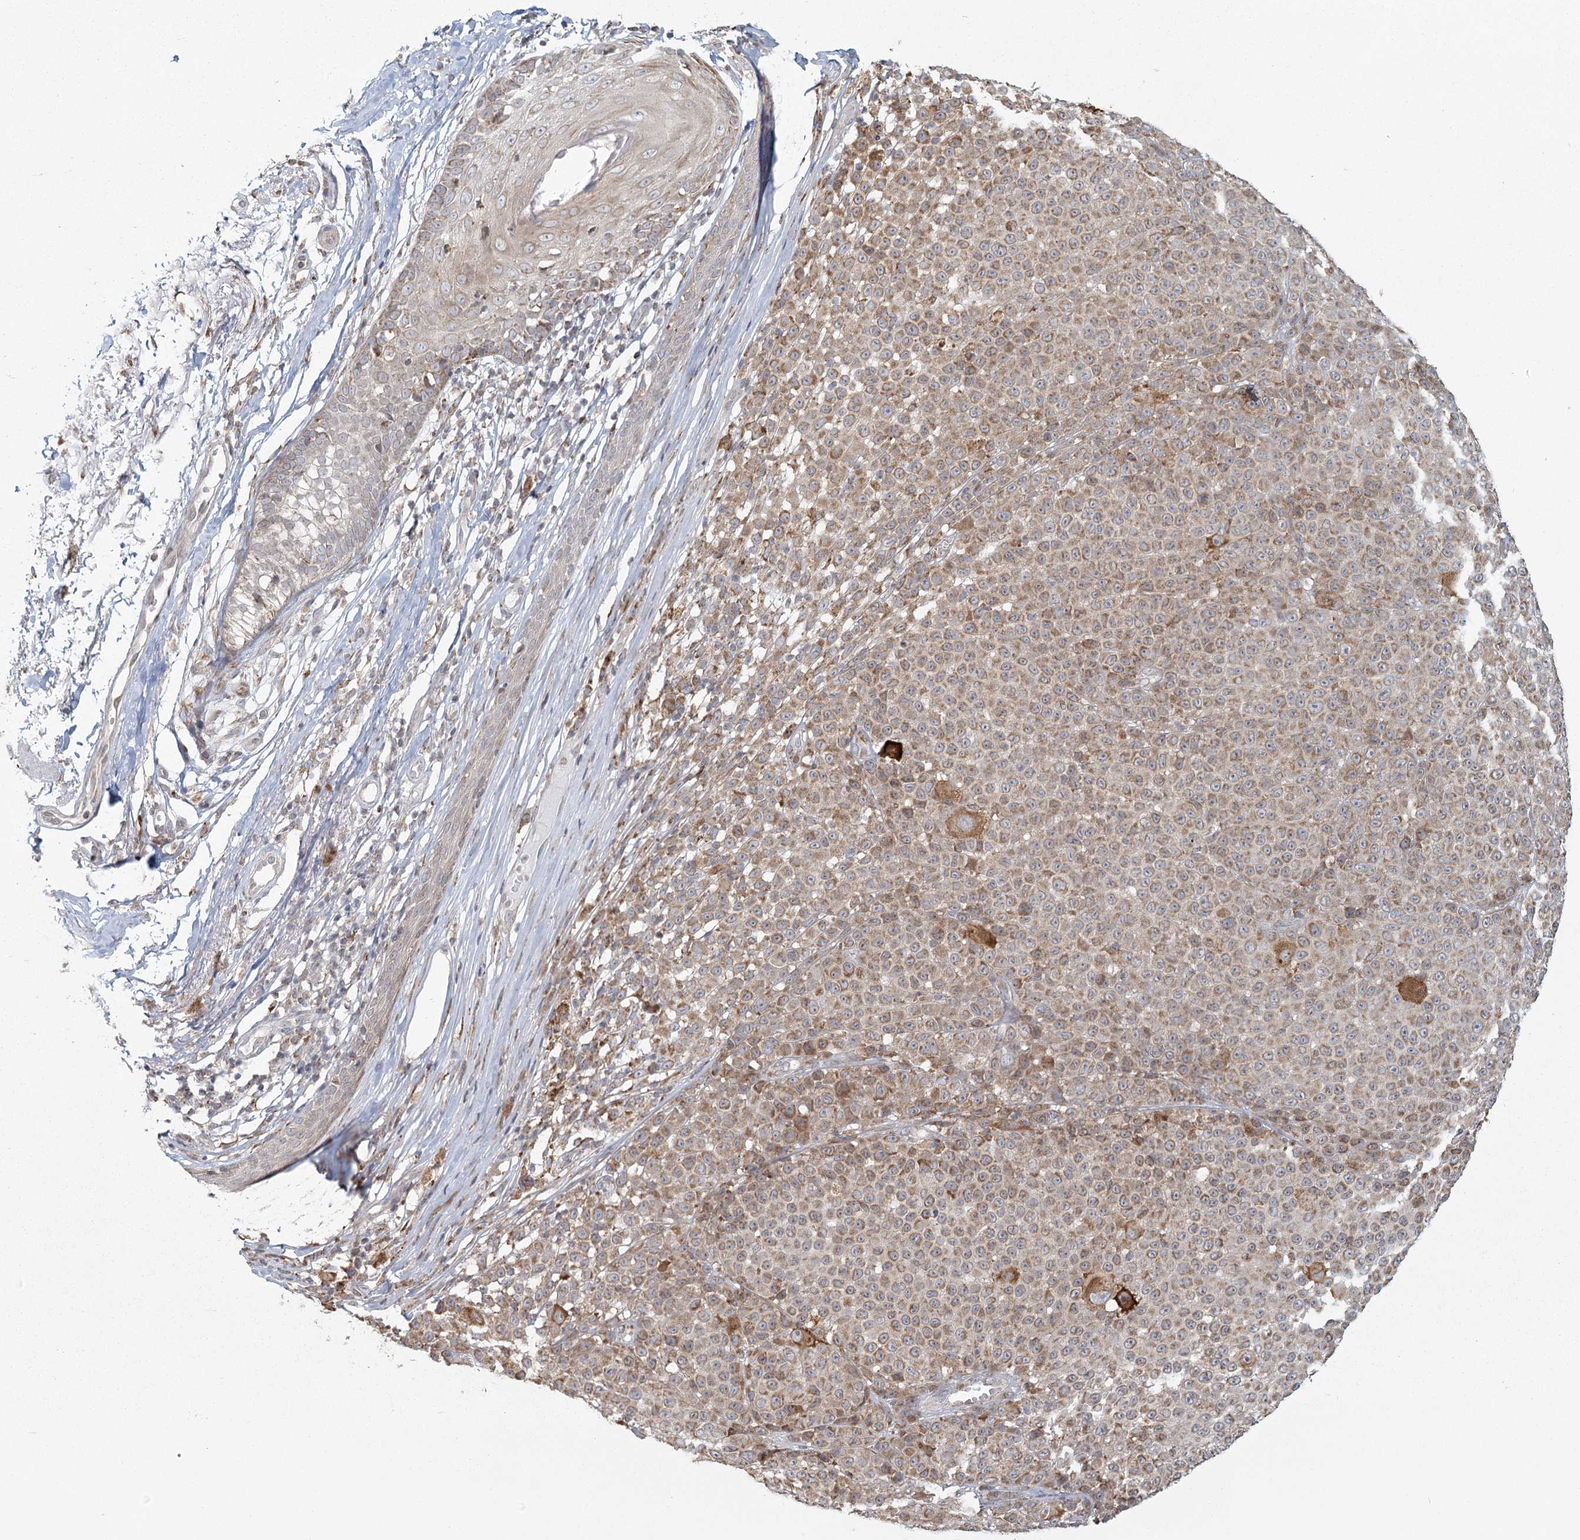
{"staining": {"intensity": "moderate", "quantity": ">75%", "location": "cytoplasmic/membranous"}, "tissue": "melanoma", "cell_type": "Tumor cells", "image_type": "cancer", "snomed": [{"axis": "morphology", "description": "Malignant melanoma, NOS"}, {"axis": "topography", "description": "Skin"}], "caption": "Protein analysis of malignant melanoma tissue exhibits moderate cytoplasmic/membranous staining in approximately >75% of tumor cells. The staining was performed using DAB to visualize the protein expression in brown, while the nuclei were stained in blue with hematoxylin (Magnification: 20x).", "gene": "LACTB", "patient": {"sex": "female", "age": 94}}